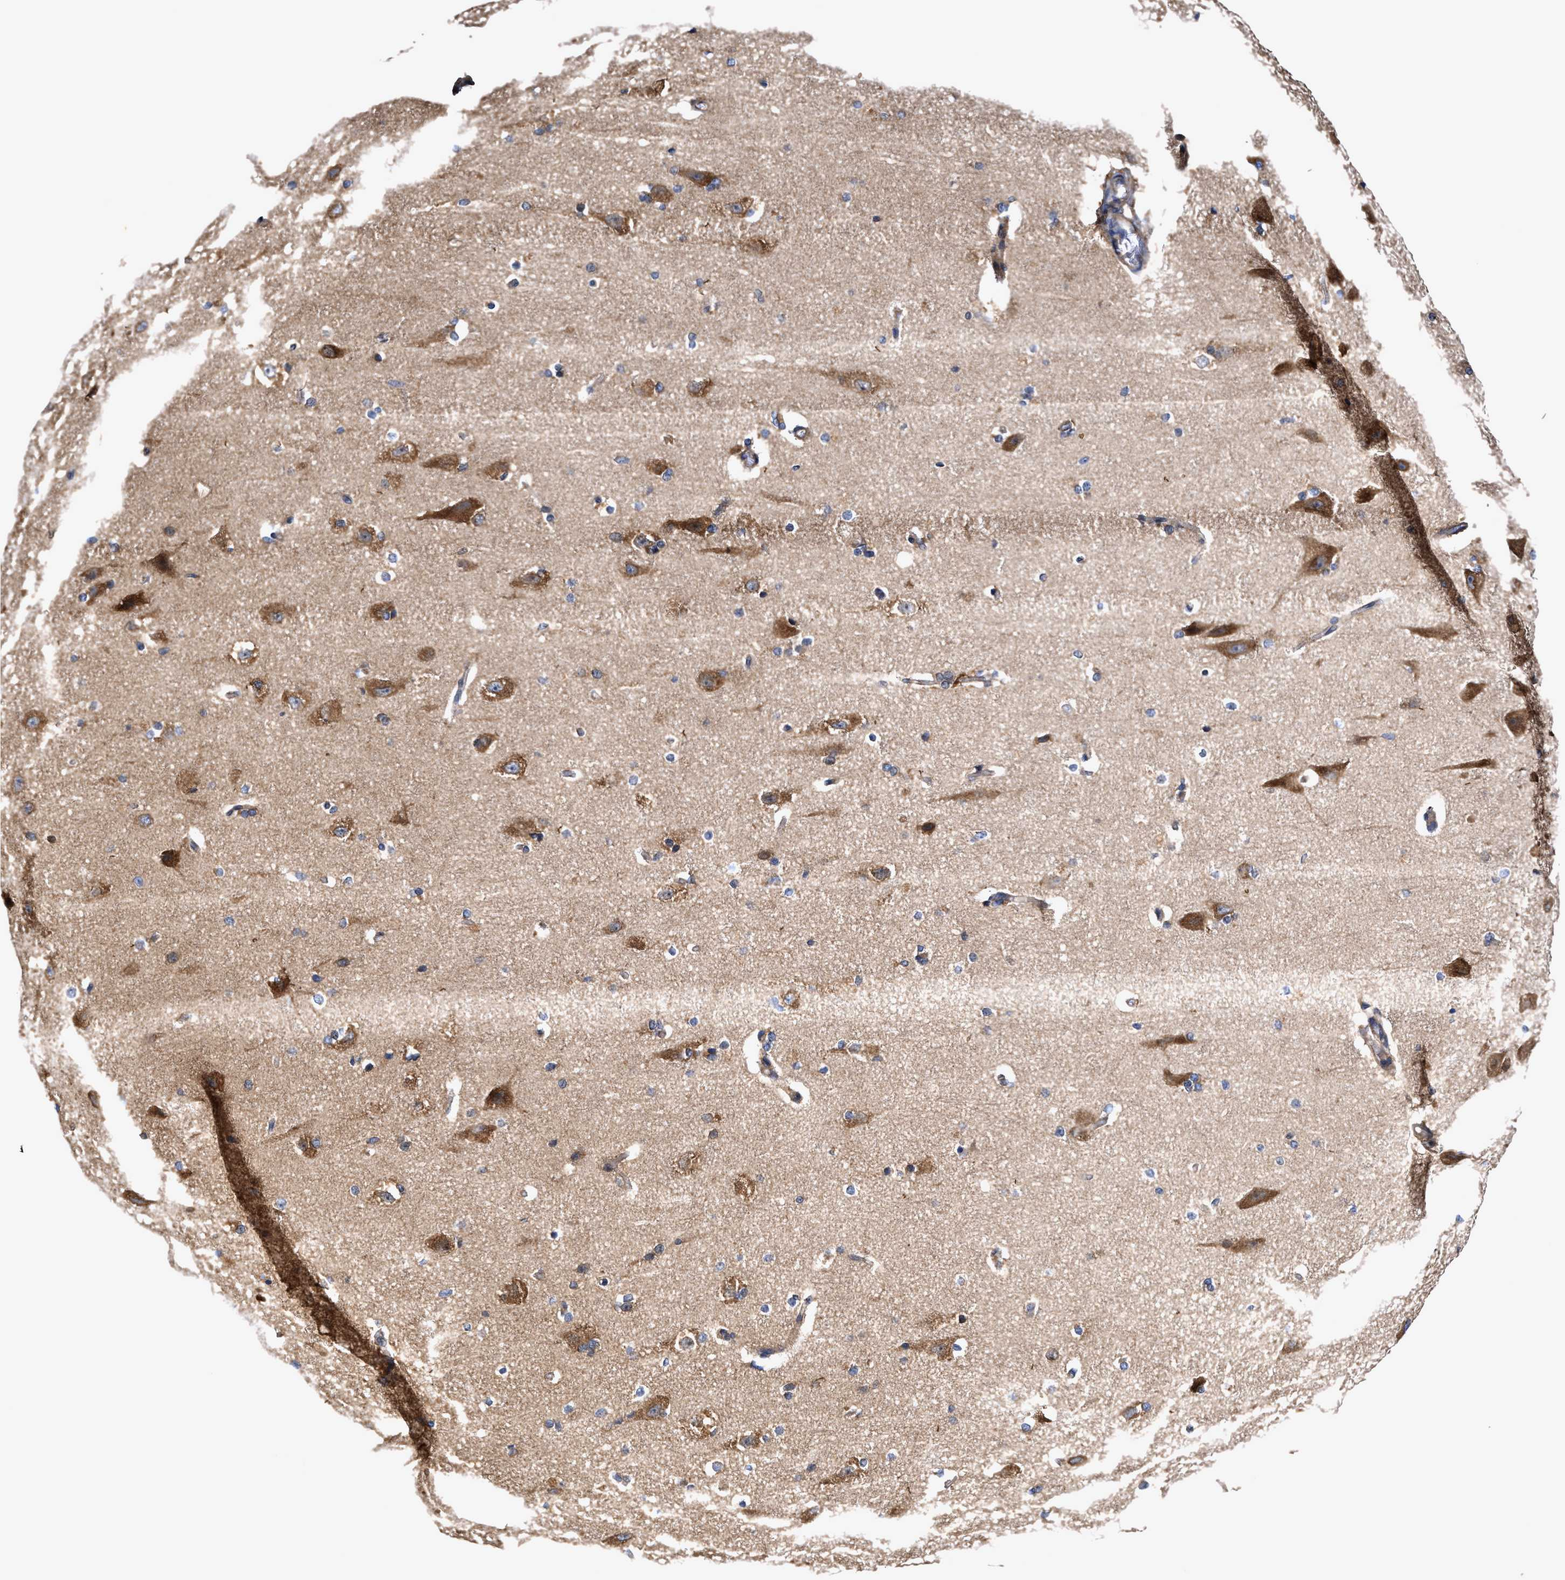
{"staining": {"intensity": "weak", "quantity": ">75%", "location": "cytoplasmic/membranous"}, "tissue": "cerebral cortex", "cell_type": "Endothelial cells", "image_type": "normal", "snomed": [{"axis": "morphology", "description": "Normal tissue, NOS"}, {"axis": "topography", "description": "Cerebral cortex"}, {"axis": "topography", "description": "Hippocampus"}], "caption": "This micrograph reveals immunohistochemistry (IHC) staining of benign human cerebral cortex, with low weak cytoplasmic/membranous staining in approximately >75% of endothelial cells.", "gene": "EFNA4", "patient": {"sex": "female", "age": 19}}